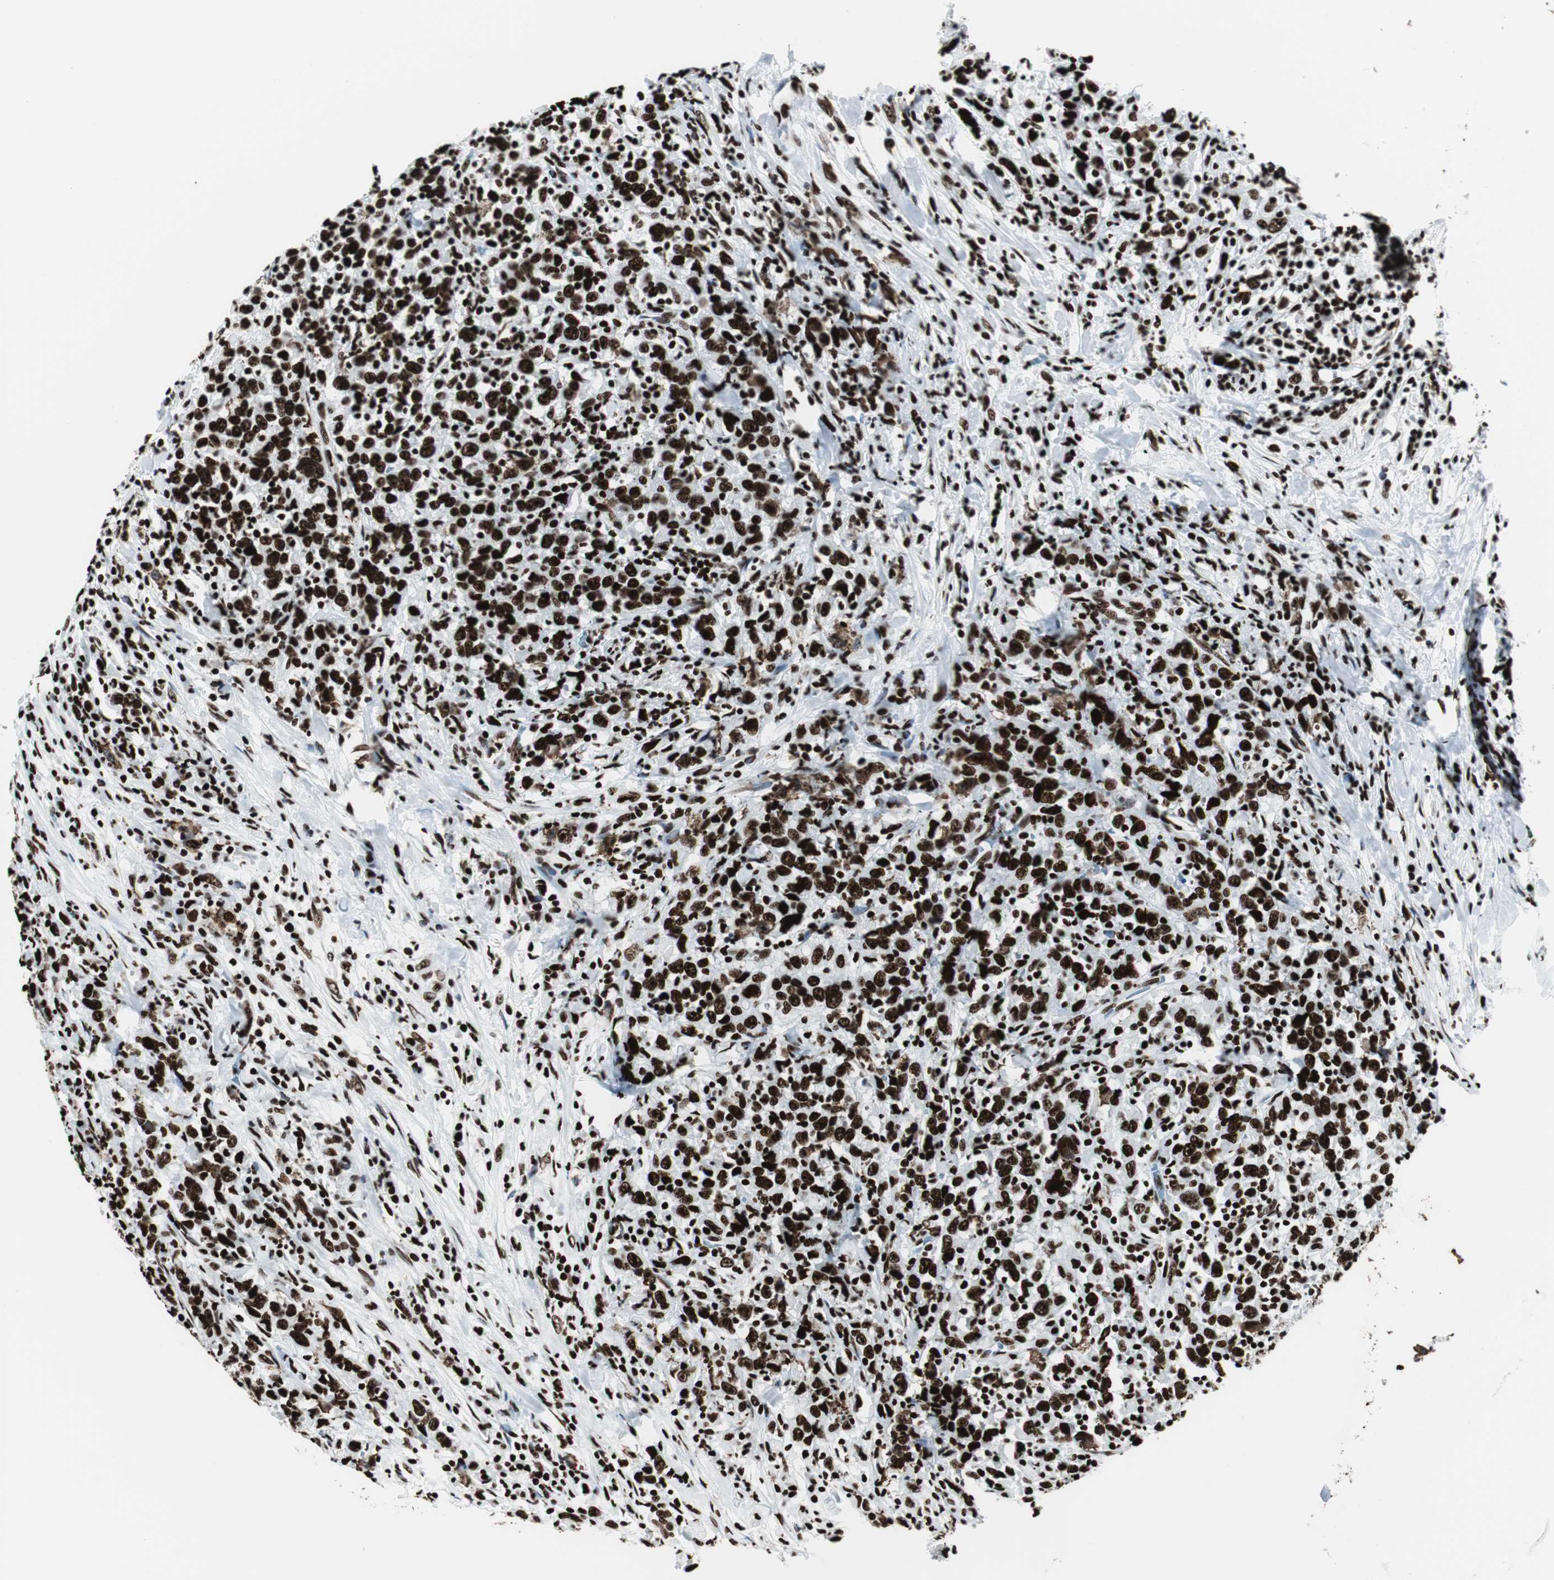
{"staining": {"intensity": "strong", "quantity": ">75%", "location": "nuclear"}, "tissue": "urothelial cancer", "cell_type": "Tumor cells", "image_type": "cancer", "snomed": [{"axis": "morphology", "description": "Urothelial carcinoma, High grade"}, {"axis": "topography", "description": "Urinary bladder"}], "caption": "Tumor cells display strong nuclear positivity in about >75% of cells in urothelial cancer.", "gene": "NCL", "patient": {"sex": "male", "age": 61}}